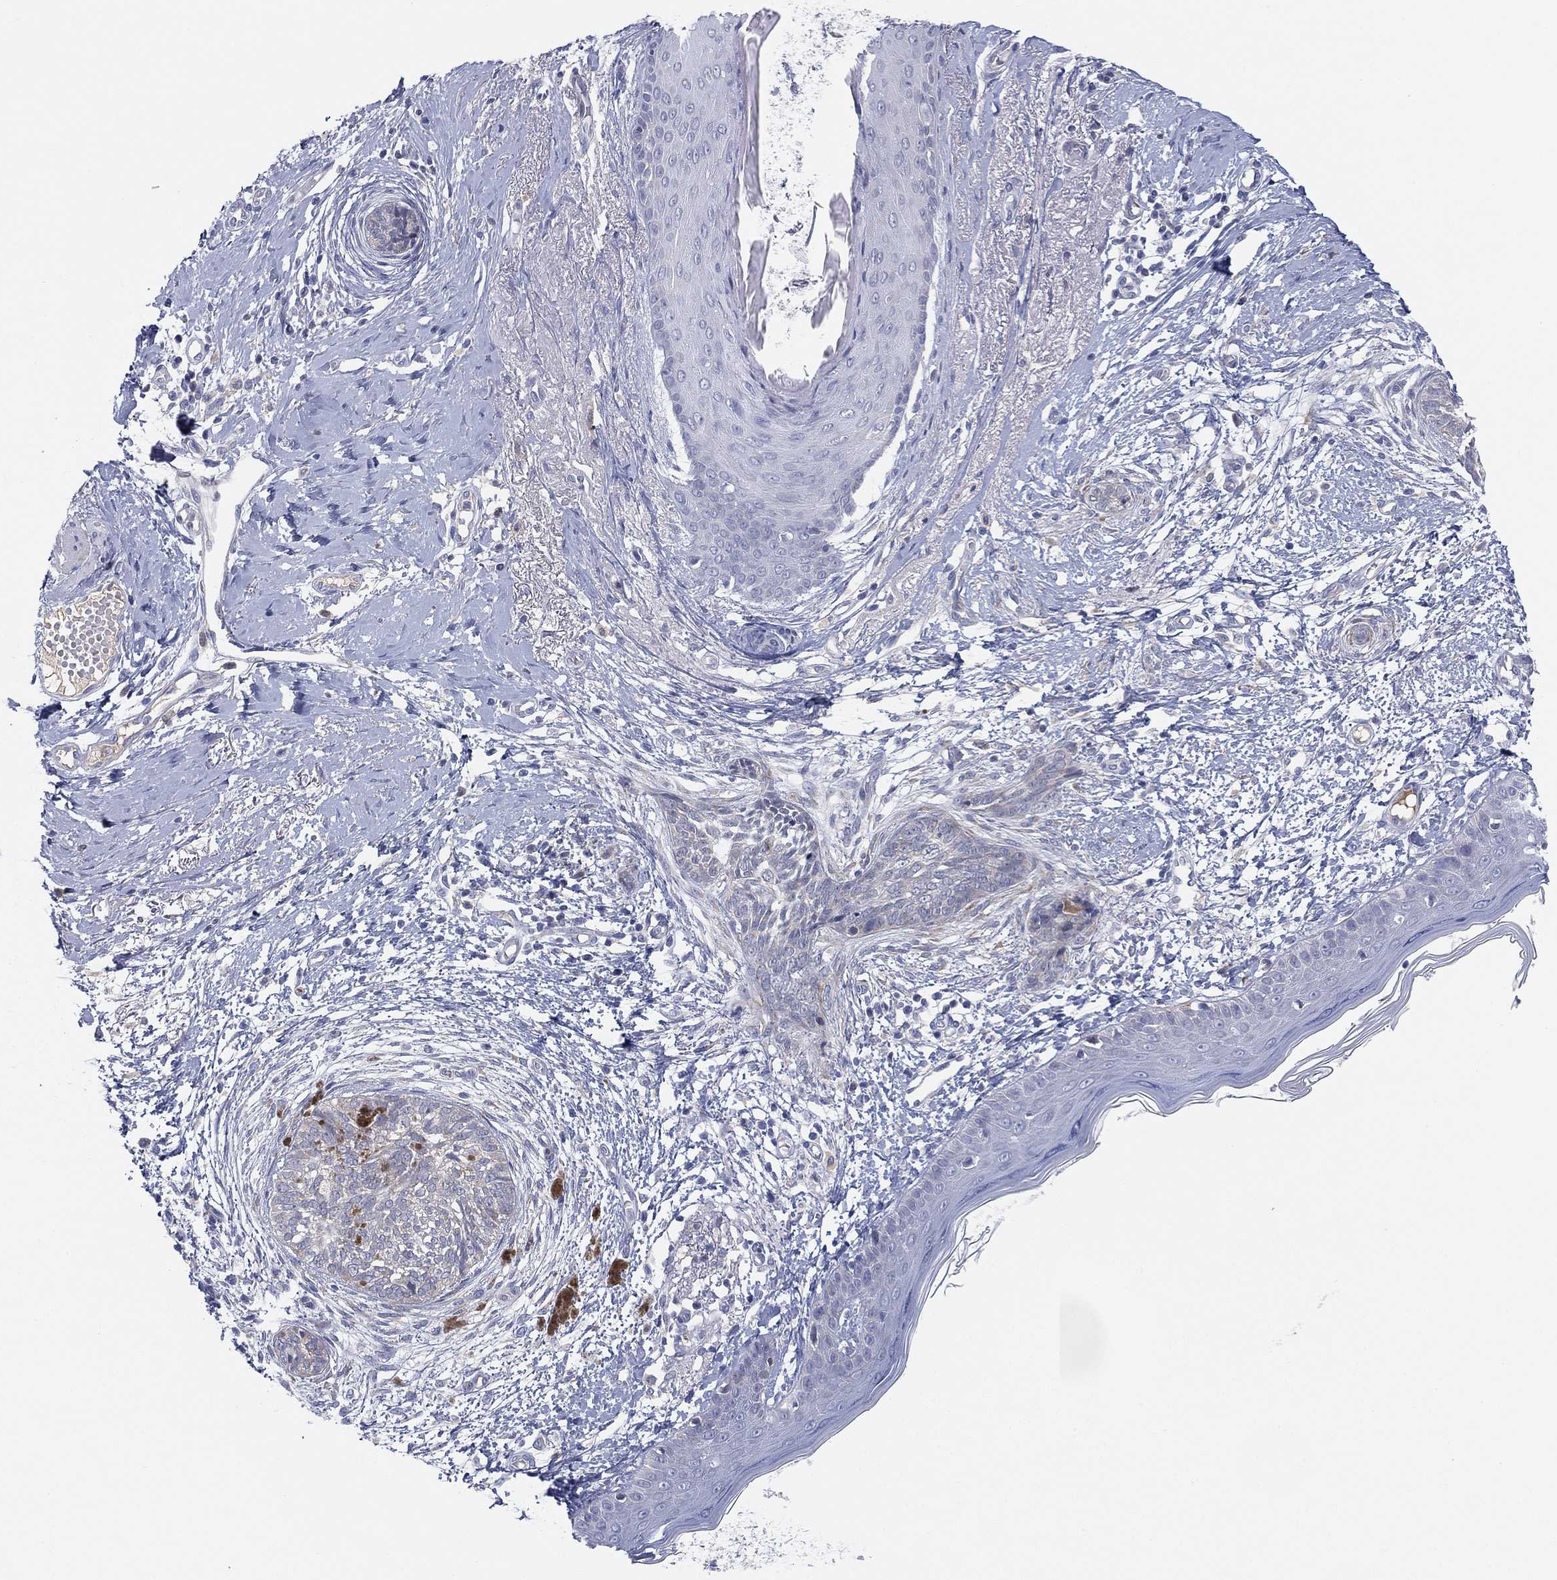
{"staining": {"intensity": "negative", "quantity": "none", "location": "none"}, "tissue": "skin cancer", "cell_type": "Tumor cells", "image_type": "cancer", "snomed": [{"axis": "morphology", "description": "Normal tissue, NOS"}, {"axis": "morphology", "description": "Basal cell carcinoma"}, {"axis": "topography", "description": "Skin"}], "caption": "Skin cancer (basal cell carcinoma) was stained to show a protein in brown. There is no significant expression in tumor cells.", "gene": "MLF1", "patient": {"sex": "male", "age": 84}}